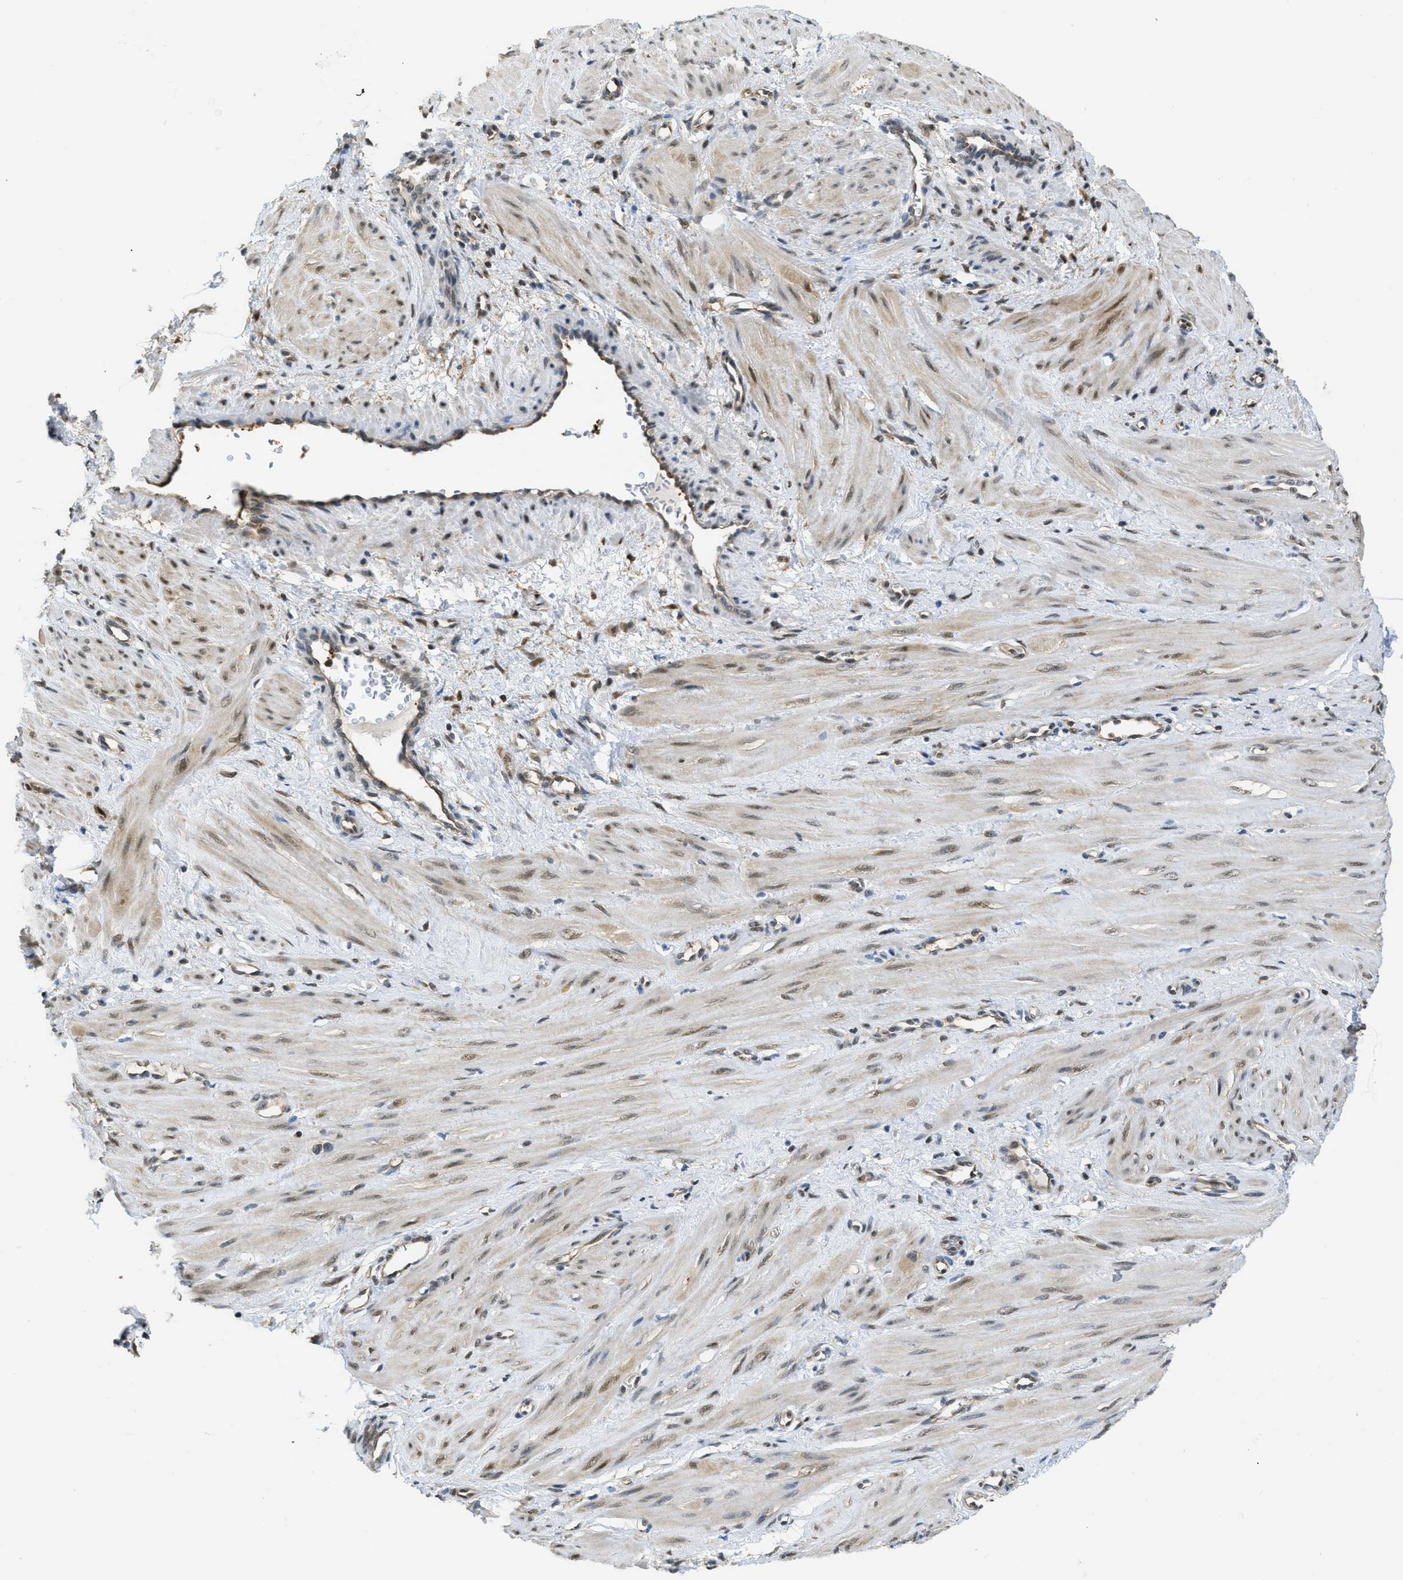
{"staining": {"intensity": "moderate", "quantity": ">75%", "location": "nuclear"}, "tissue": "smooth muscle", "cell_type": "Smooth muscle cells", "image_type": "normal", "snomed": [{"axis": "morphology", "description": "Normal tissue, NOS"}, {"axis": "topography", "description": "Endometrium"}], "caption": "Smooth muscle stained with DAB IHC shows medium levels of moderate nuclear positivity in about >75% of smooth muscle cells. The protein is stained brown, and the nuclei are stained in blue (DAB IHC with brightfield microscopy, high magnification).", "gene": "PSMC5", "patient": {"sex": "female", "age": 33}}